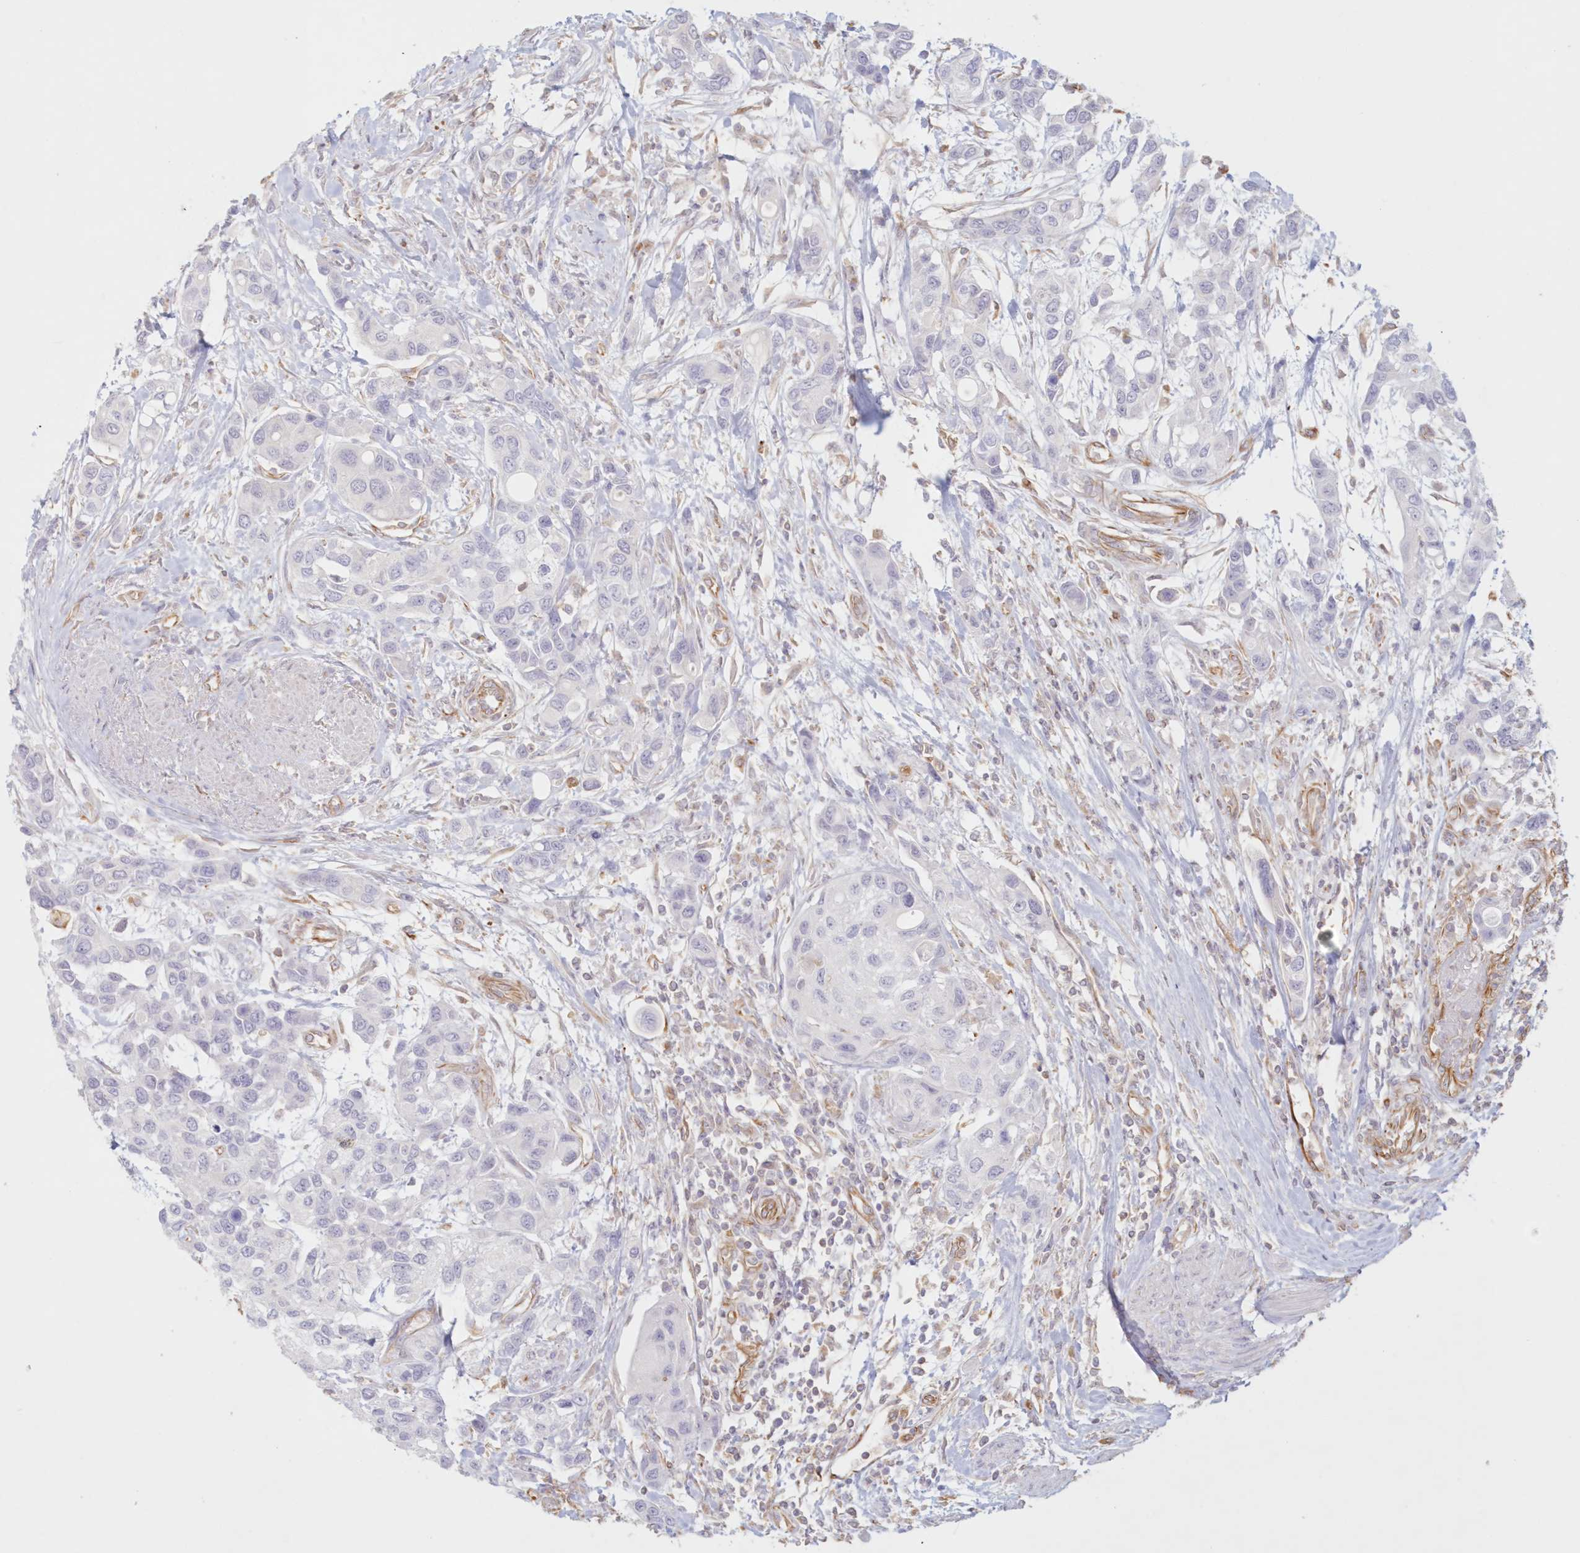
{"staining": {"intensity": "negative", "quantity": "none", "location": "none"}, "tissue": "urothelial cancer", "cell_type": "Tumor cells", "image_type": "cancer", "snomed": [{"axis": "morphology", "description": "Normal tissue, NOS"}, {"axis": "morphology", "description": "Urothelial carcinoma, High grade"}, {"axis": "topography", "description": "Vascular tissue"}, {"axis": "topography", "description": "Urinary bladder"}], "caption": "An immunohistochemistry (IHC) micrograph of high-grade urothelial carcinoma is shown. There is no staining in tumor cells of high-grade urothelial carcinoma.", "gene": "DMRTB1", "patient": {"sex": "female", "age": 56}}